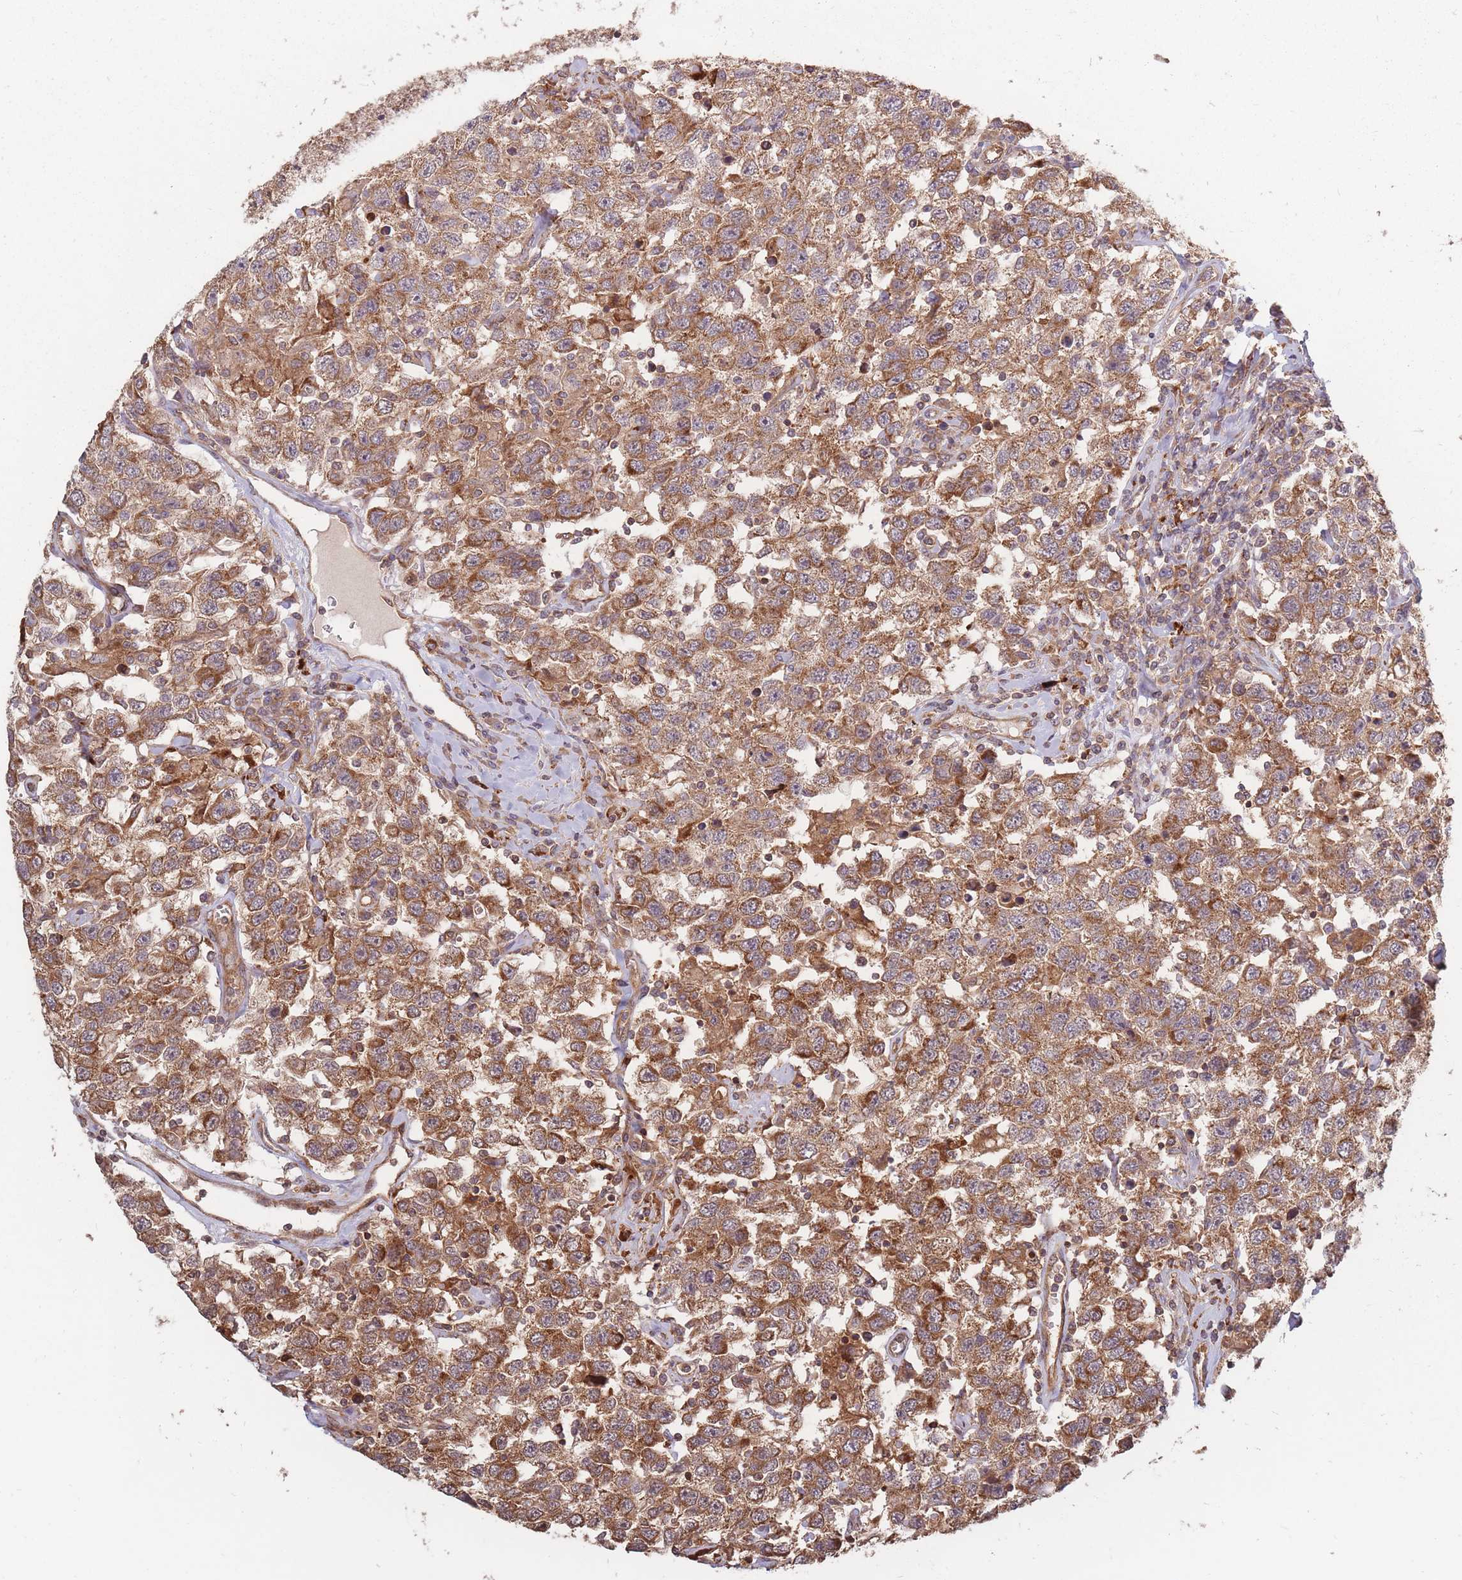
{"staining": {"intensity": "moderate", "quantity": ">75%", "location": "cytoplasmic/membranous"}, "tissue": "testis cancer", "cell_type": "Tumor cells", "image_type": "cancer", "snomed": [{"axis": "morphology", "description": "Seminoma, NOS"}, {"axis": "topography", "description": "Testis"}], "caption": "Protein analysis of testis cancer (seminoma) tissue demonstrates moderate cytoplasmic/membranous expression in about >75% of tumor cells.", "gene": "RASSF2", "patient": {"sex": "male", "age": 41}}